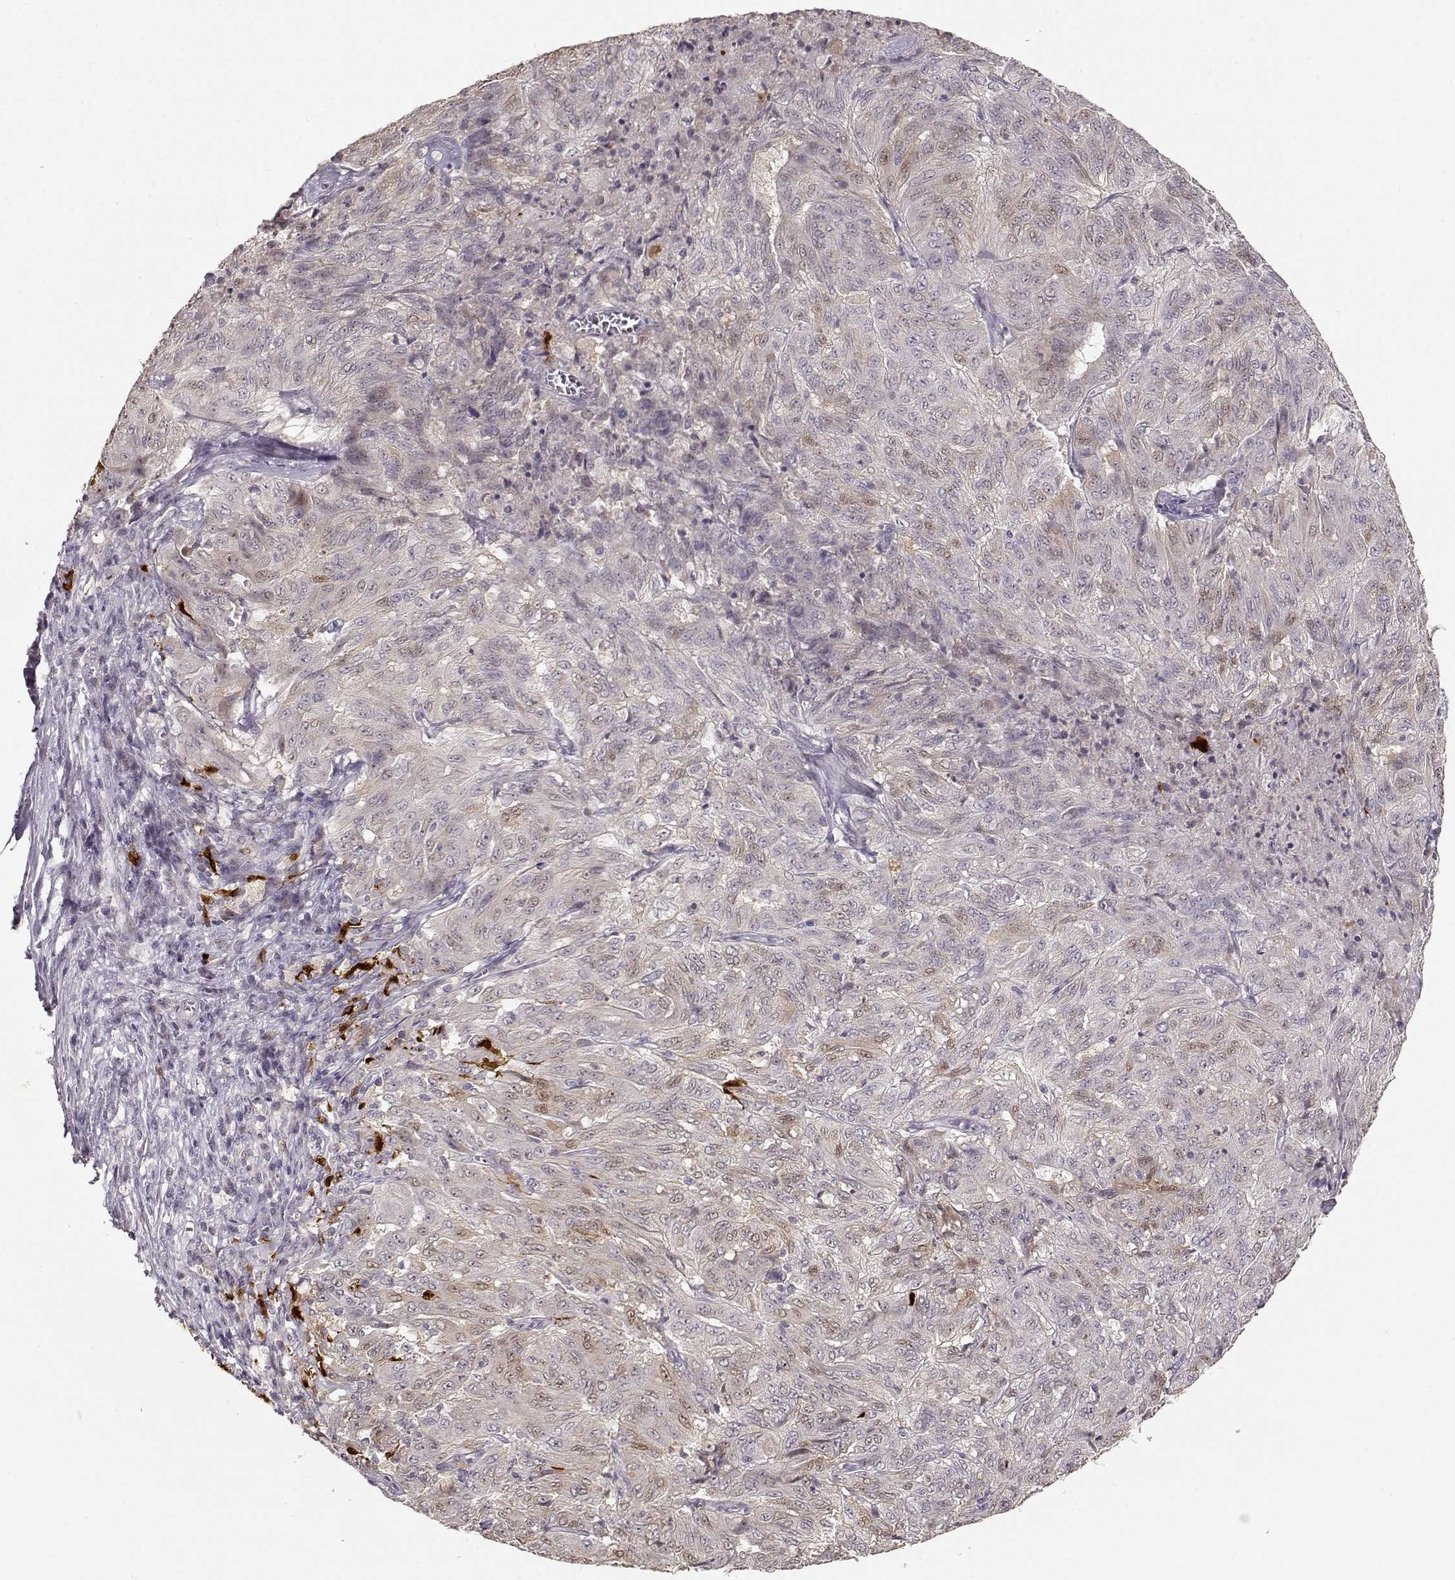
{"staining": {"intensity": "negative", "quantity": "none", "location": "none"}, "tissue": "pancreatic cancer", "cell_type": "Tumor cells", "image_type": "cancer", "snomed": [{"axis": "morphology", "description": "Adenocarcinoma, NOS"}, {"axis": "topography", "description": "Pancreas"}], "caption": "Image shows no protein staining in tumor cells of adenocarcinoma (pancreatic) tissue.", "gene": "S100B", "patient": {"sex": "male", "age": 63}}